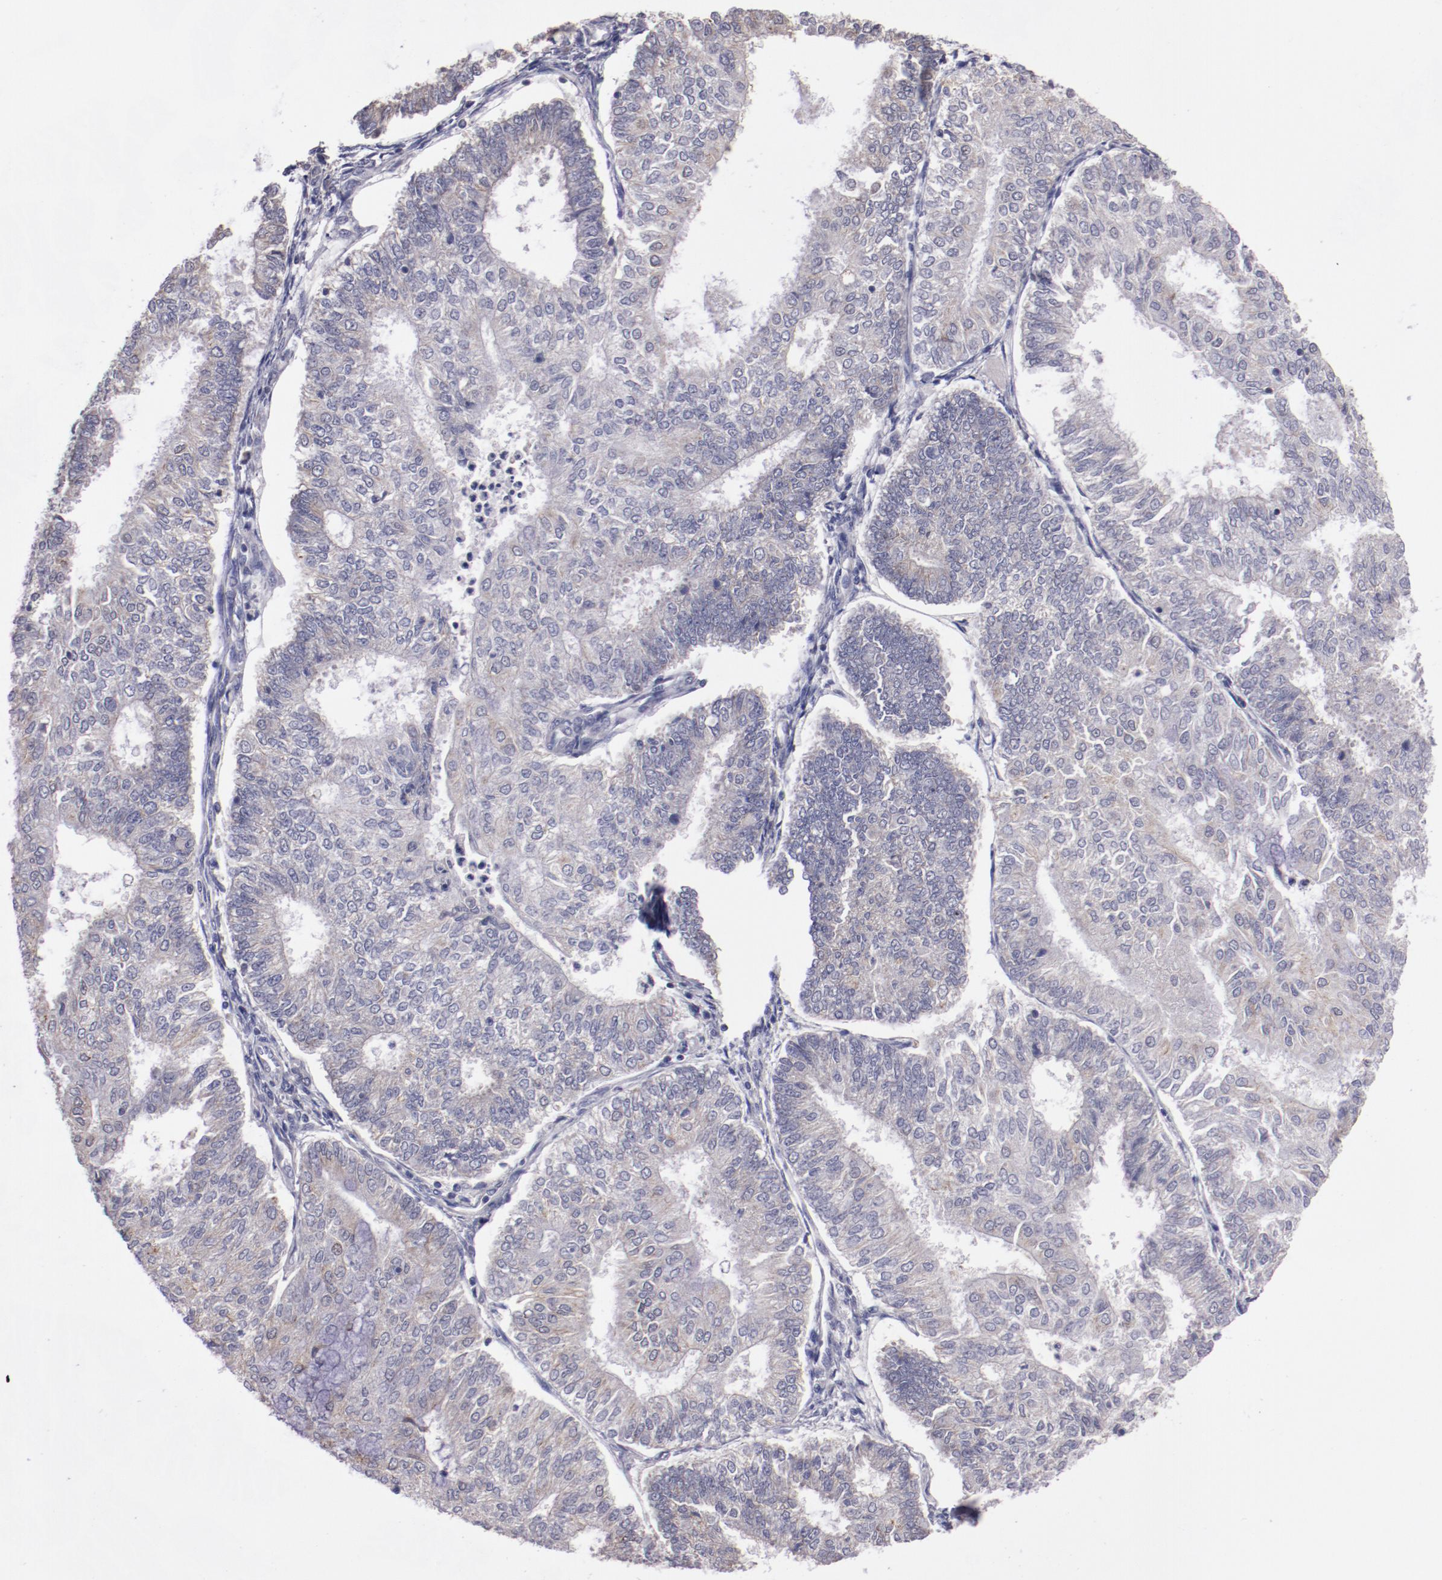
{"staining": {"intensity": "weak", "quantity": "25%-75%", "location": "cytoplasmic/membranous"}, "tissue": "endometrial cancer", "cell_type": "Tumor cells", "image_type": "cancer", "snomed": [{"axis": "morphology", "description": "Adenocarcinoma, NOS"}, {"axis": "topography", "description": "Endometrium"}], "caption": "Immunohistochemical staining of endometrial cancer reveals weak cytoplasmic/membranous protein positivity in about 25%-75% of tumor cells.", "gene": "NRXN3", "patient": {"sex": "female", "age": 59}}